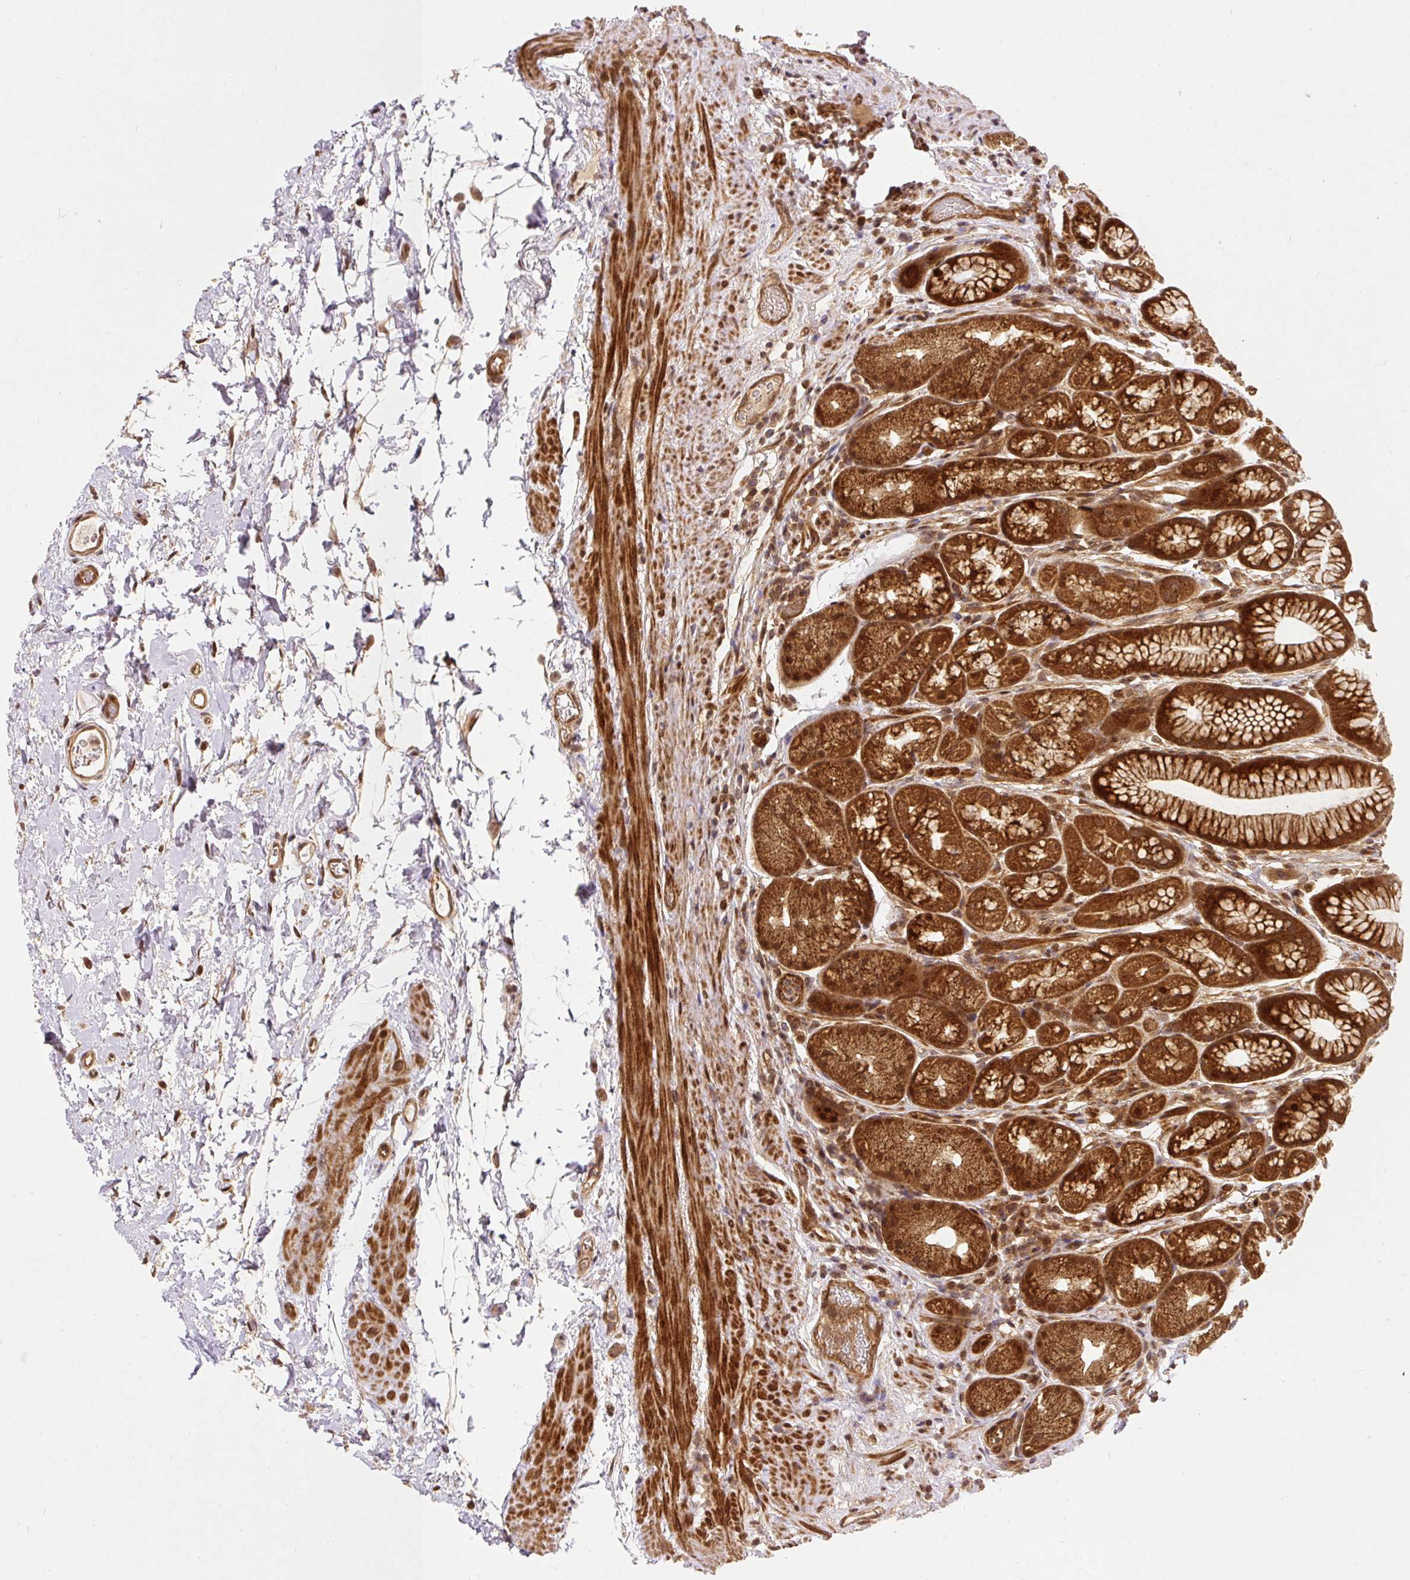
{"staining": {"intensity": "strong", "quantity": ">75%", "location": "cytoplasmic/membranous,nuclear"}, "tissue": "stomach", "cell_type": "Glandular cells", "image_type": "normal", "snomed": [{"axis": "morphology", "description": "Normal tissue, NOS"}, {"axis": "topography", "description": "Stomach, lower"}], "caption": "Stomach stained for a protein reveals strong cytoplasmic/membranous,nuclear positivity in glandular cells. (Brightfield microscopy of DAB IHC at high magnification).", "gene": "PSMD1", "patient": {"sex": "male", "age": 67}}